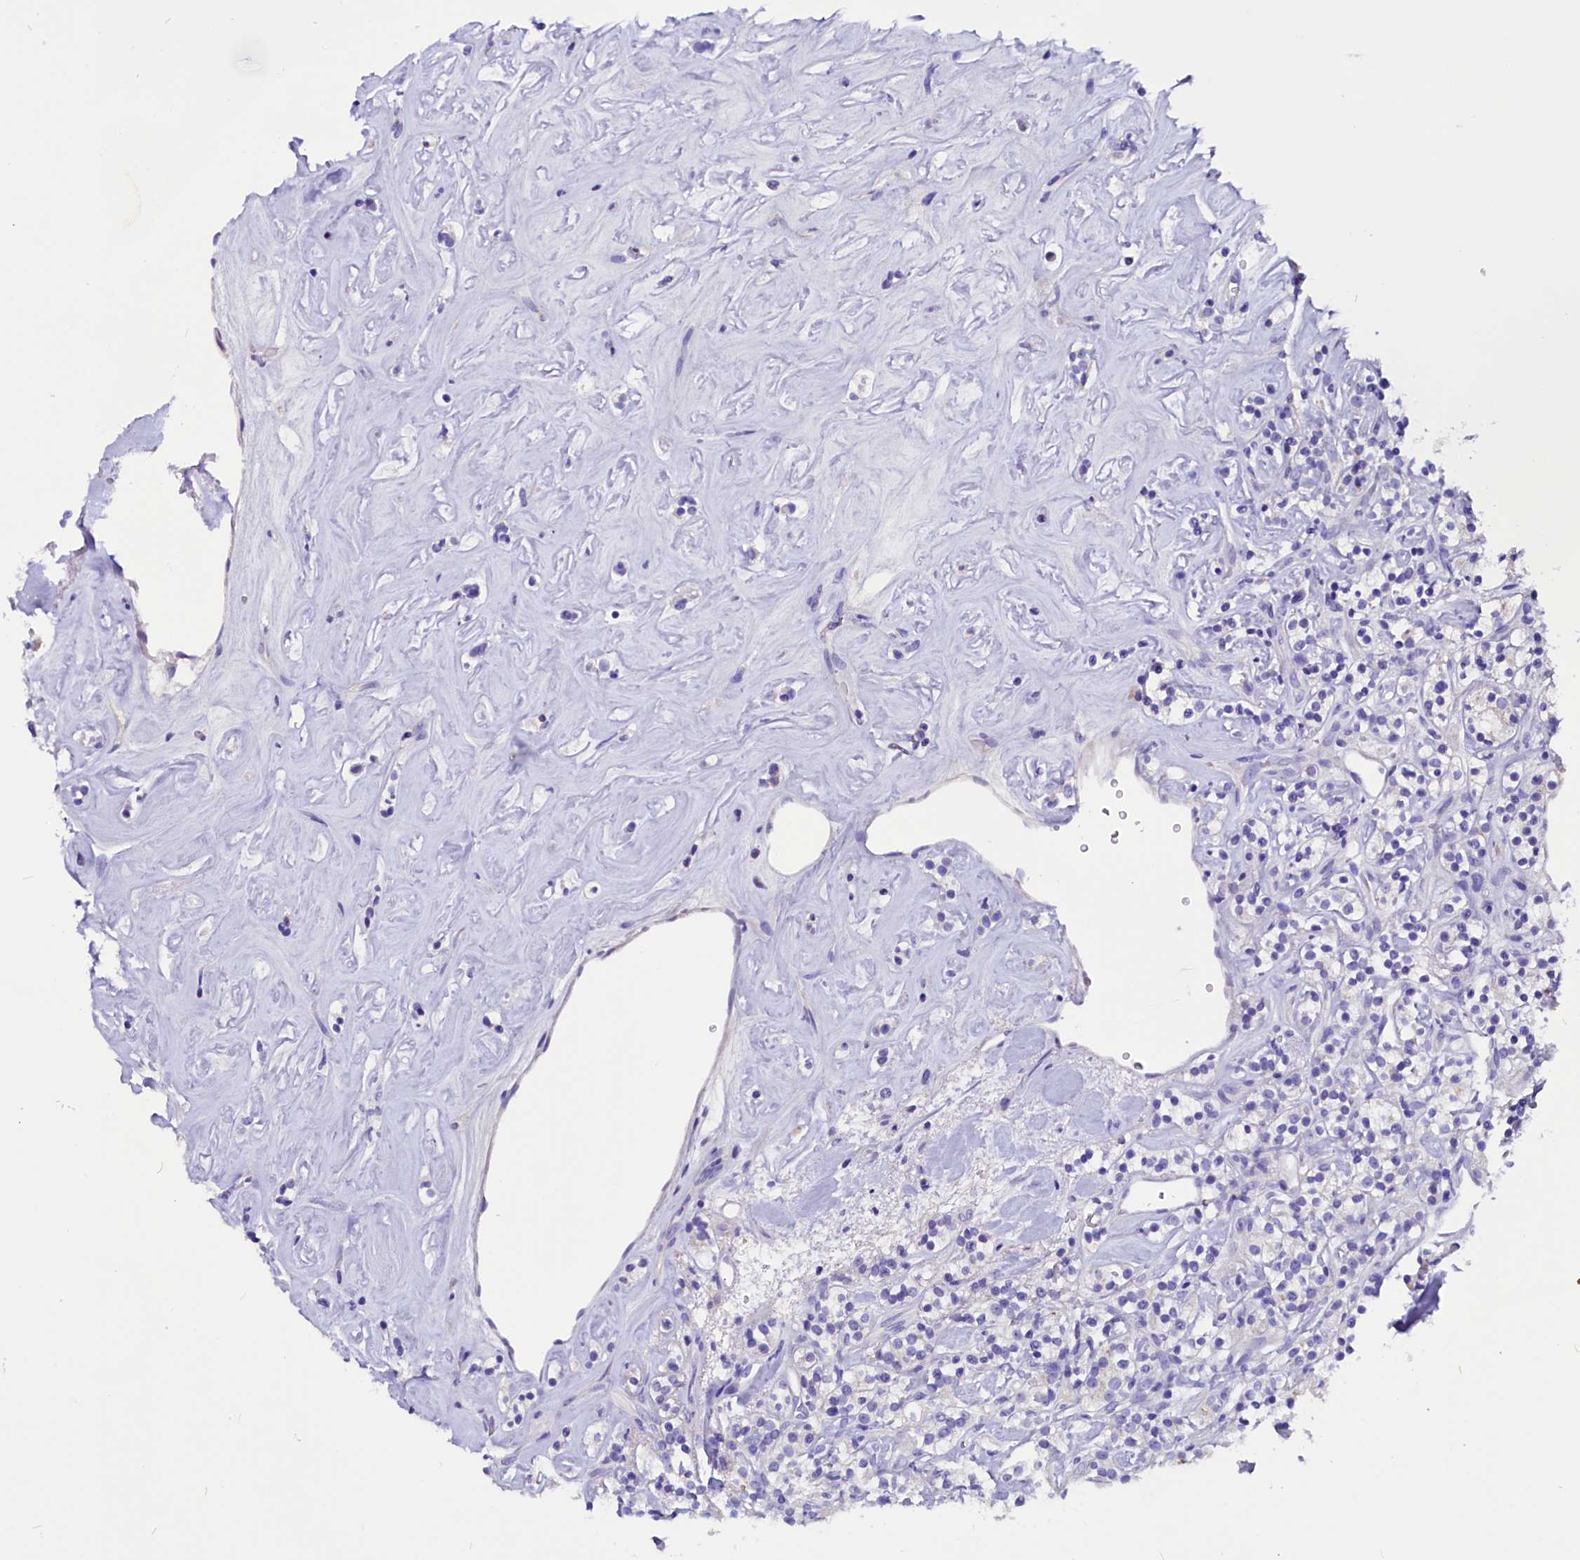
{"staining": {"intensity": "negative", "quantity": "none", "location": "none"}, "tissue": "renal cancer", "cell_type": "Tumor cells", "image_type": "cancer", "snomed": [{"axis": "morphology", "description": "Adenocarcinoma, NOS"}, {"axis": "topography", "description": "Kidney"}], "caption": "This is an immunohistochemistry photomicrograph of adenocarcinoma (renal). There is no expression in tumor cells.", "gene": "CCBE1", "patient": {"sex": "male", "age": 77}}